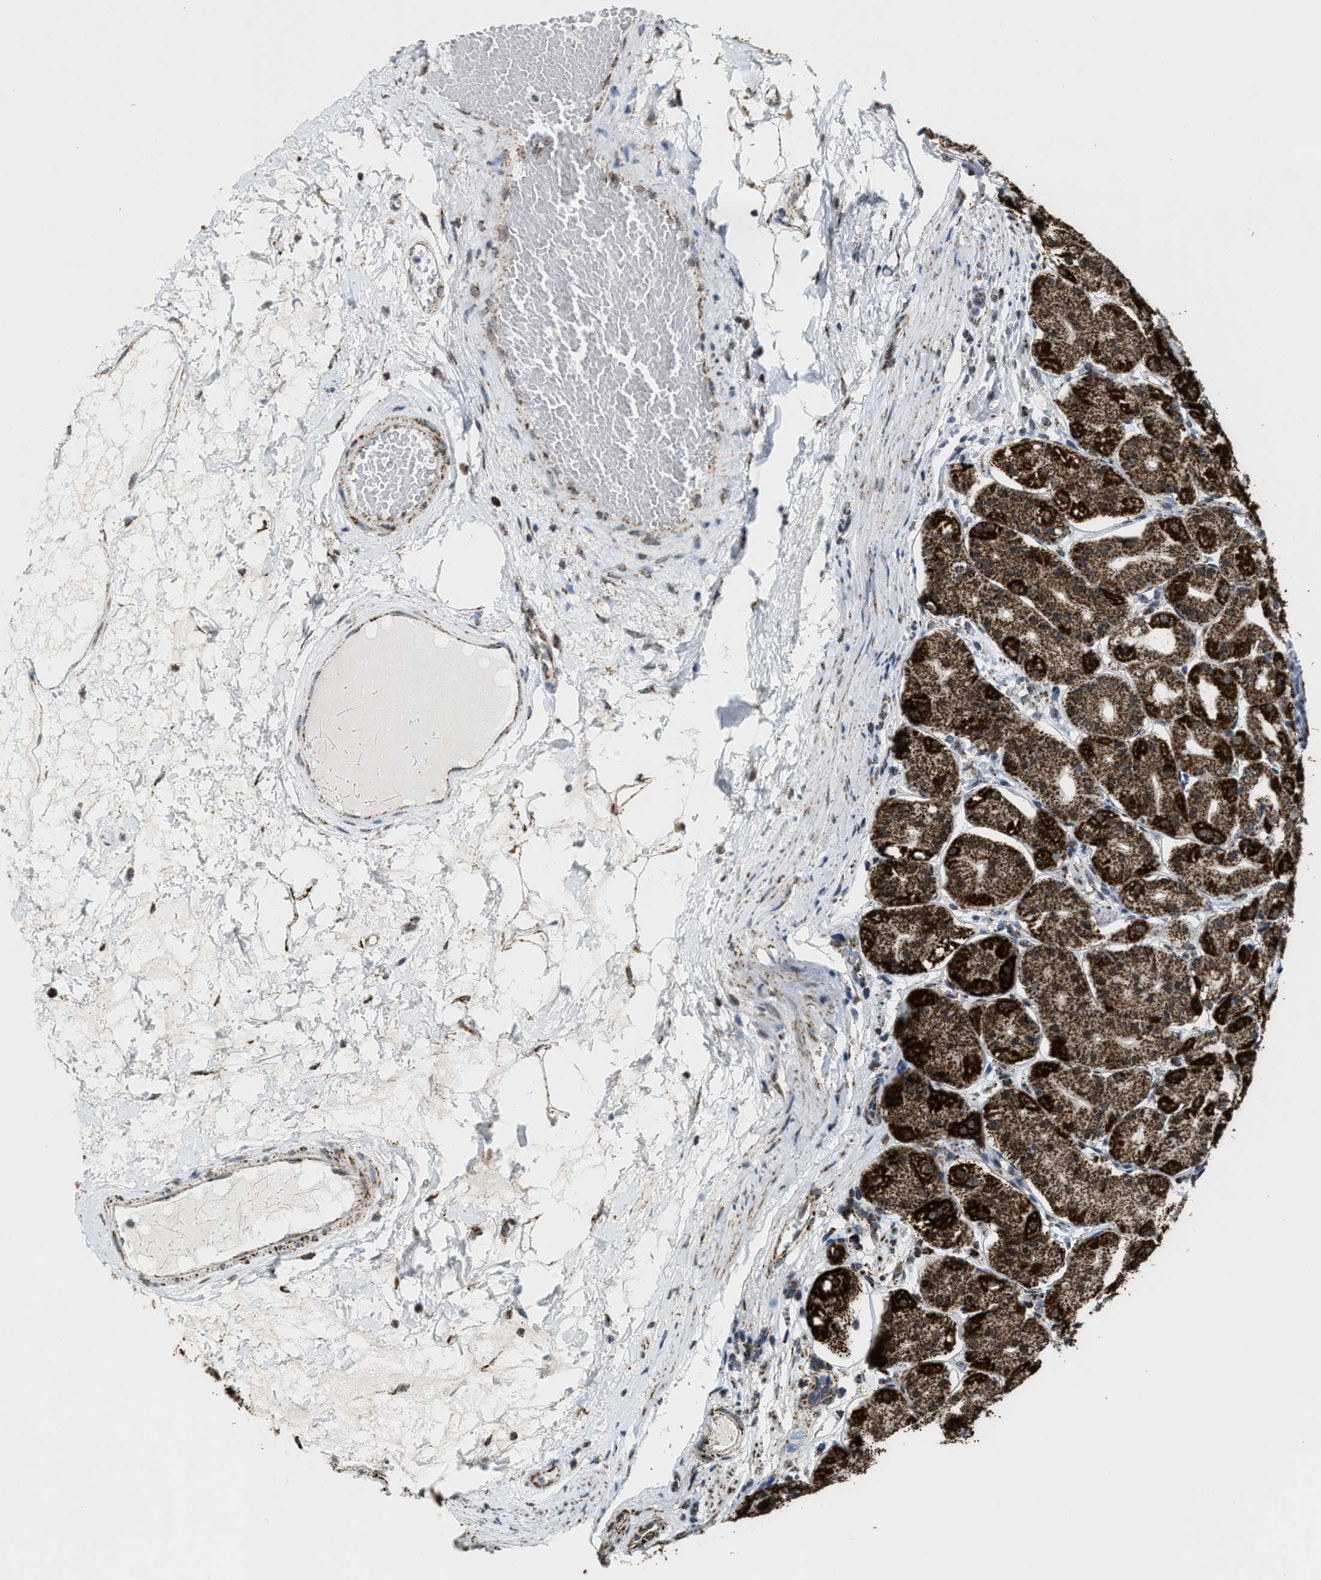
{"staining": {"intensity": "strong", "quantity": ">75%", "location": "cytoplasmic/membranous,nuclear"}, "tissue": "stomach", "cell_type": "Glandular cells", "image_type": "normal", "snomed": [{"axis": "morphology", "description": "Normal tissue, NOS"}, {"axis": "topography", "description": "Stomach"}, {"axis": "topography", "description": "Stomach, lower"}], "caption": "DAB immunohistochemical staining of benign stomach exhibits strong cytoplasmic/membranous,nuclear protein positivity in approximately >75% of glandular cells.", "gene": "HIBADH", "patient": {"sex": "female", "age": 56}}